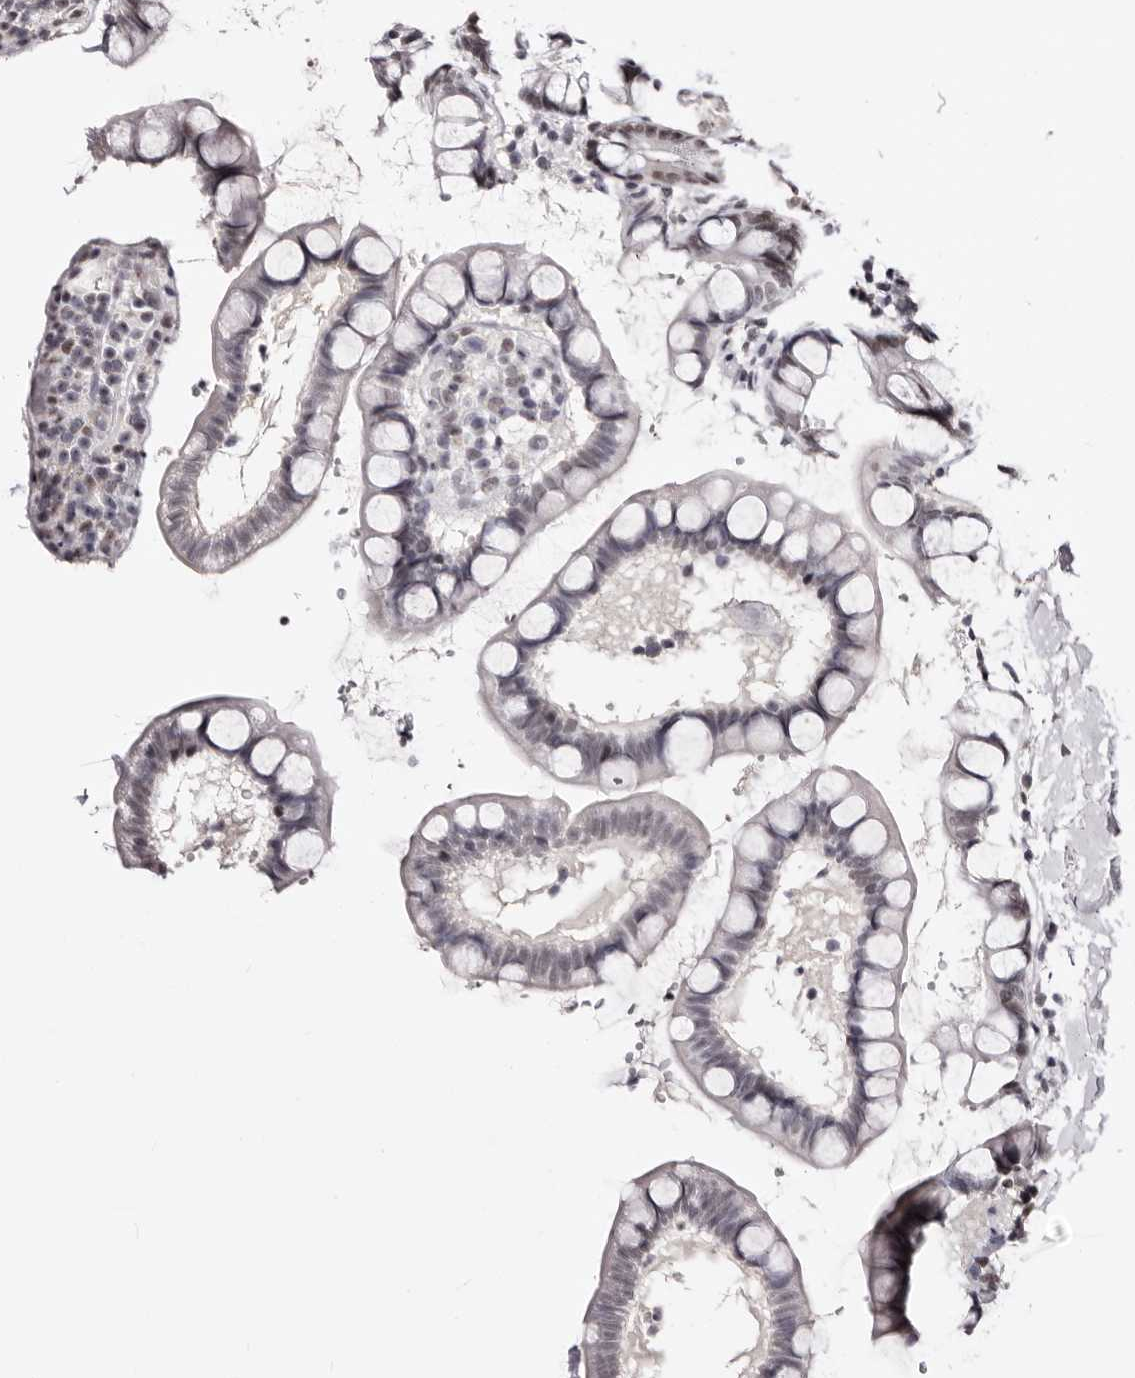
{"staining": {"intensity": "weak", "quantity": "25%-75%", "location": "nuclear"}, "tissue": "small intestine", "cell_type": "Glandular cells", "image_type": "normal", "snomed": [{"axis": "morphology", "description": "Normal tissue, NOS"}, {"axis": "topography", "description": "Smooth muscle"}, {"axis": "topography", "description": "Small intestine"}], "caption": "Normal small intestine displays weak nuclear expression in approximately 25%-75% of glandular cells, visualized by immunohistochemistry.", "gene": "ANAPC11", "patient": {"sex": "female", "age": 84}}